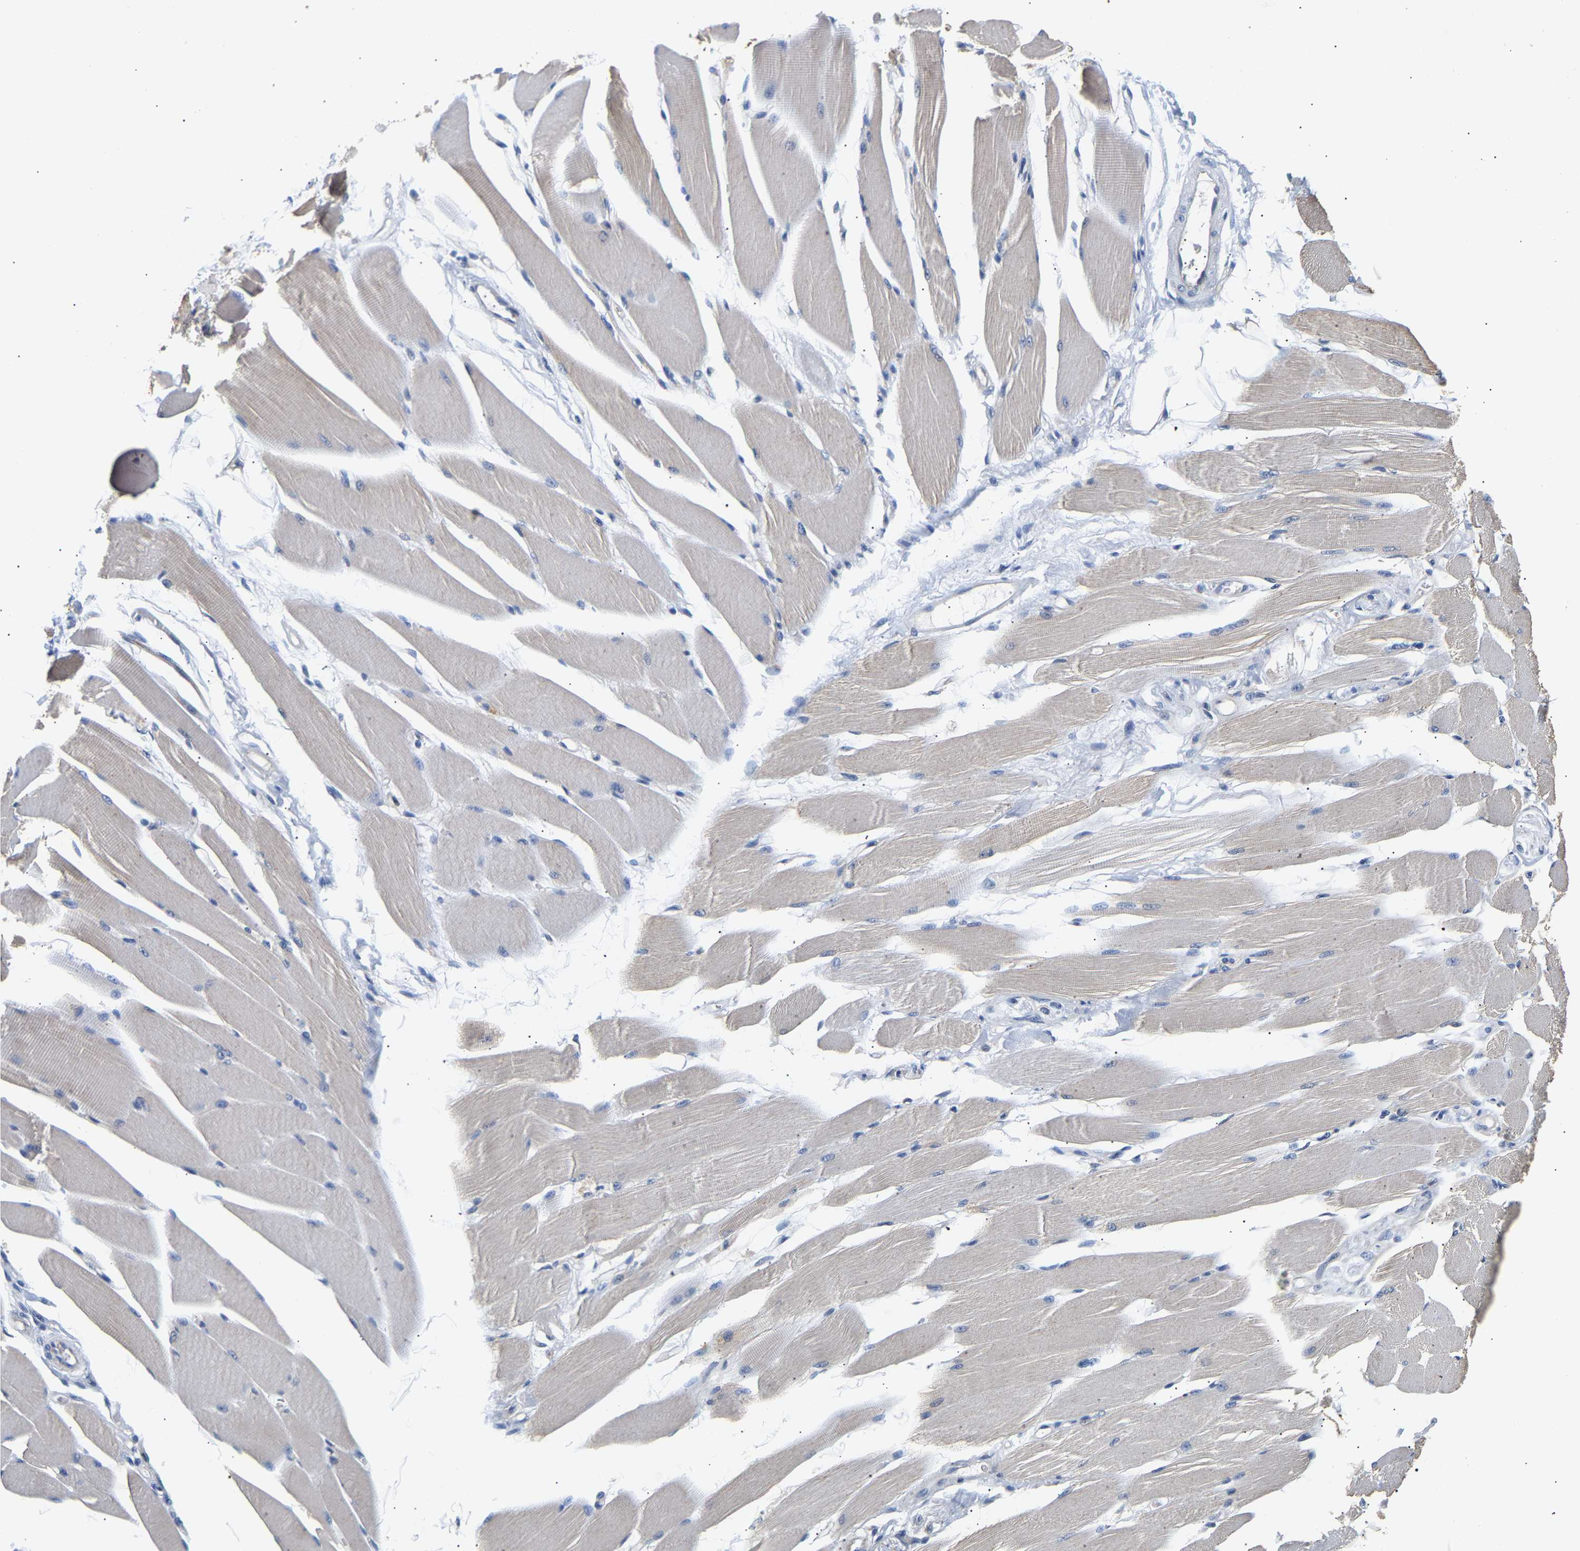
{"staining": {"intensity": "negative", "quantity": "none", "location": "none"}, "tissue": "skeletal muscle", "cell_type": "Myocytes", "image_type": "normal", "snomed": [{"axis": "morphology", "description": "Normal tissue, NOS"}, {"axis": "topography", "description": "Skeletal muscle"}, {"axis": "topography", "description": "Peripheral nerve tissue"}], "caption": "The photomicrograph displays no staining of myocytes in normal skeletal muscle. (DAB IHC, high magnification).", "gene": "PPID", "patient": {"sex": "female", "age": 84}}